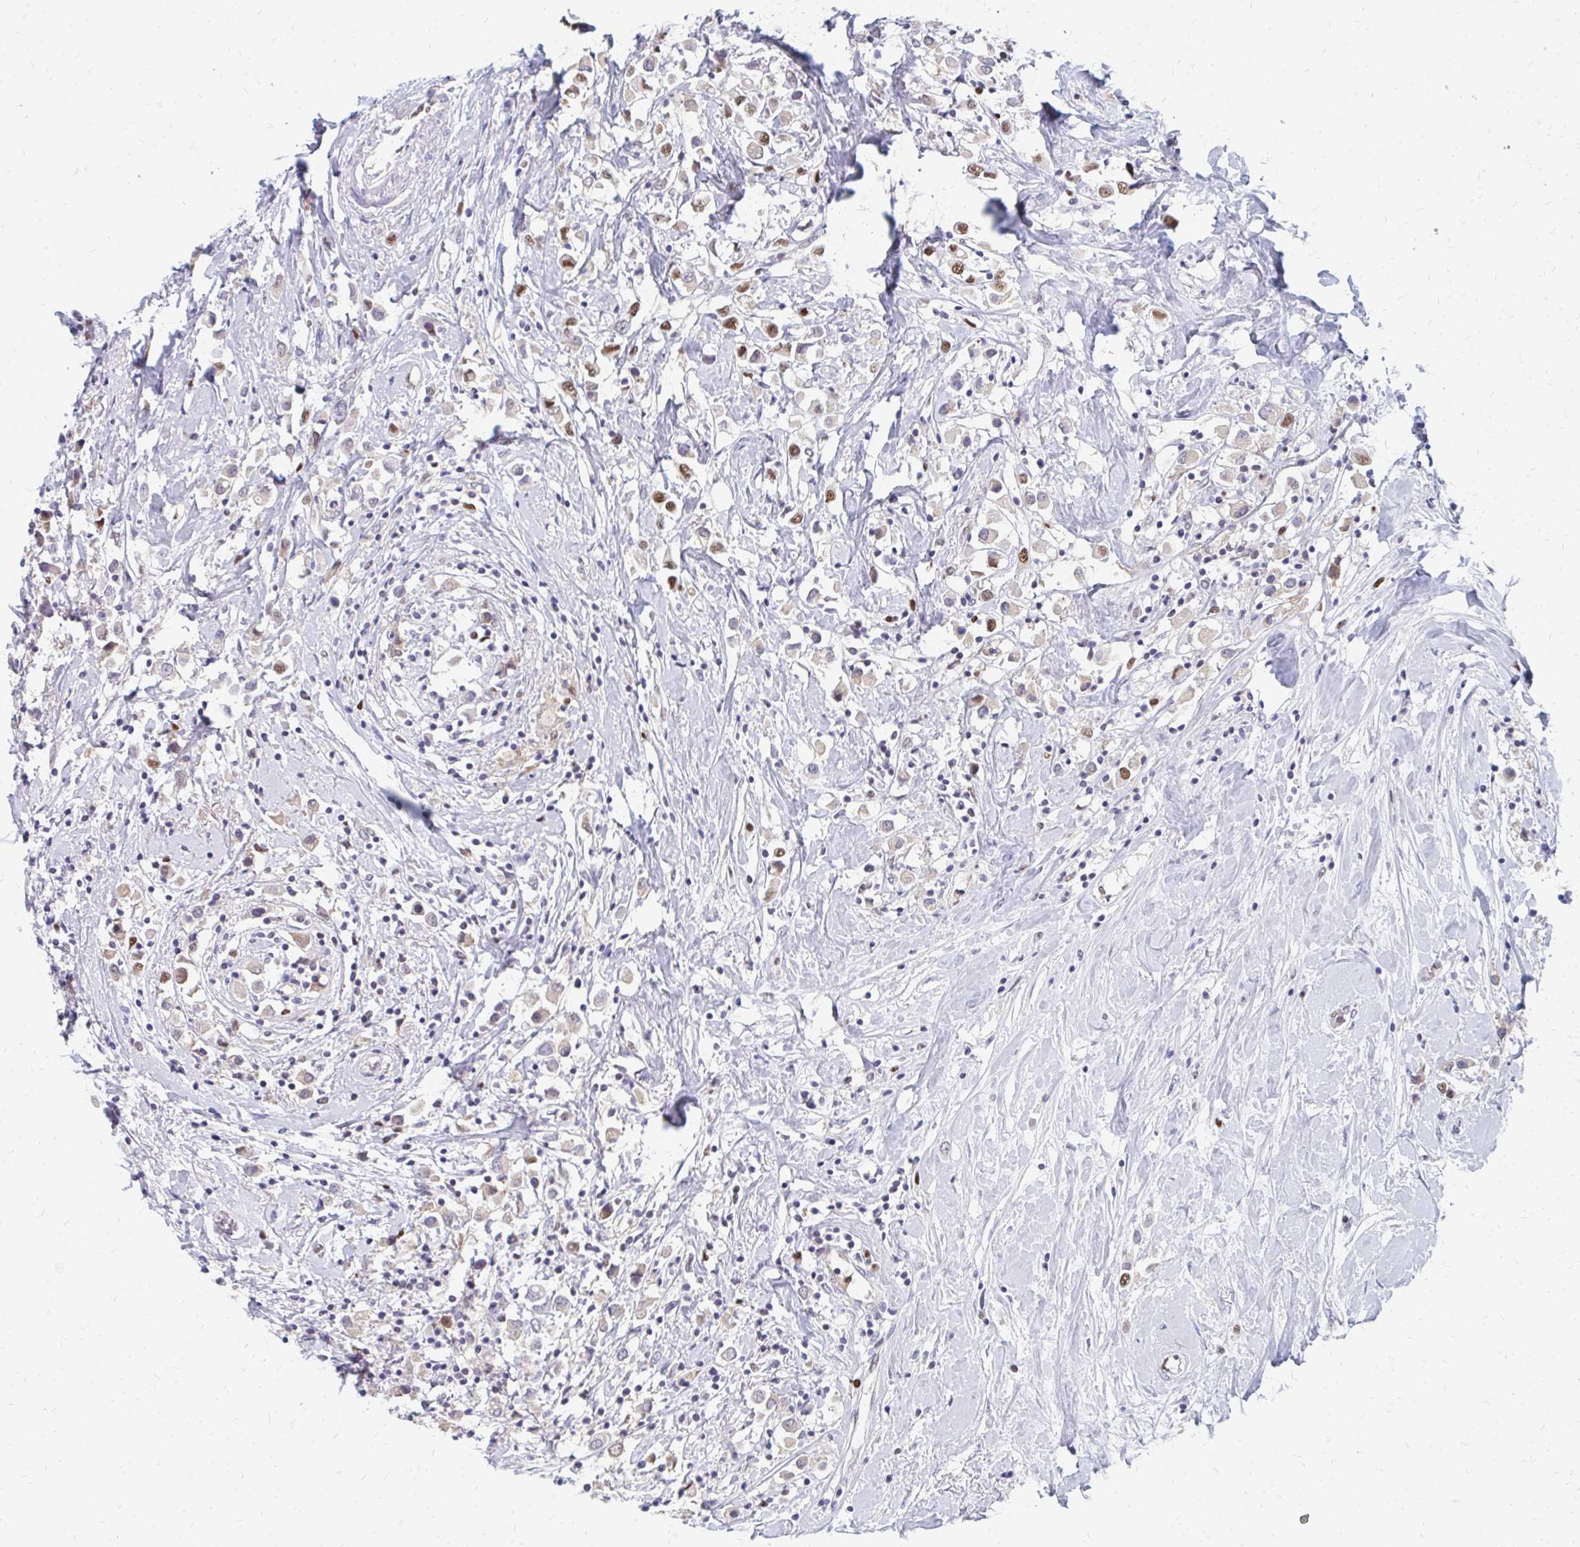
{"staining": {"intensity": "moderate", "quantity": "<25%", "location": "nuclear"}, "tissue": "breast cancer", "cell_type": "Tumor cells", "image_type": "cancer", "snomed": [{"axis": "morphology", "description": "Duct carcinoma"}, {"axis": "topography", "description": "Breast"}], "caption": "Breast cancer stained for a protein shows moderate nuclear positivity in tumor cells.", "gene": "PLK3", "patient": {"sex": "female", "age": 61}}